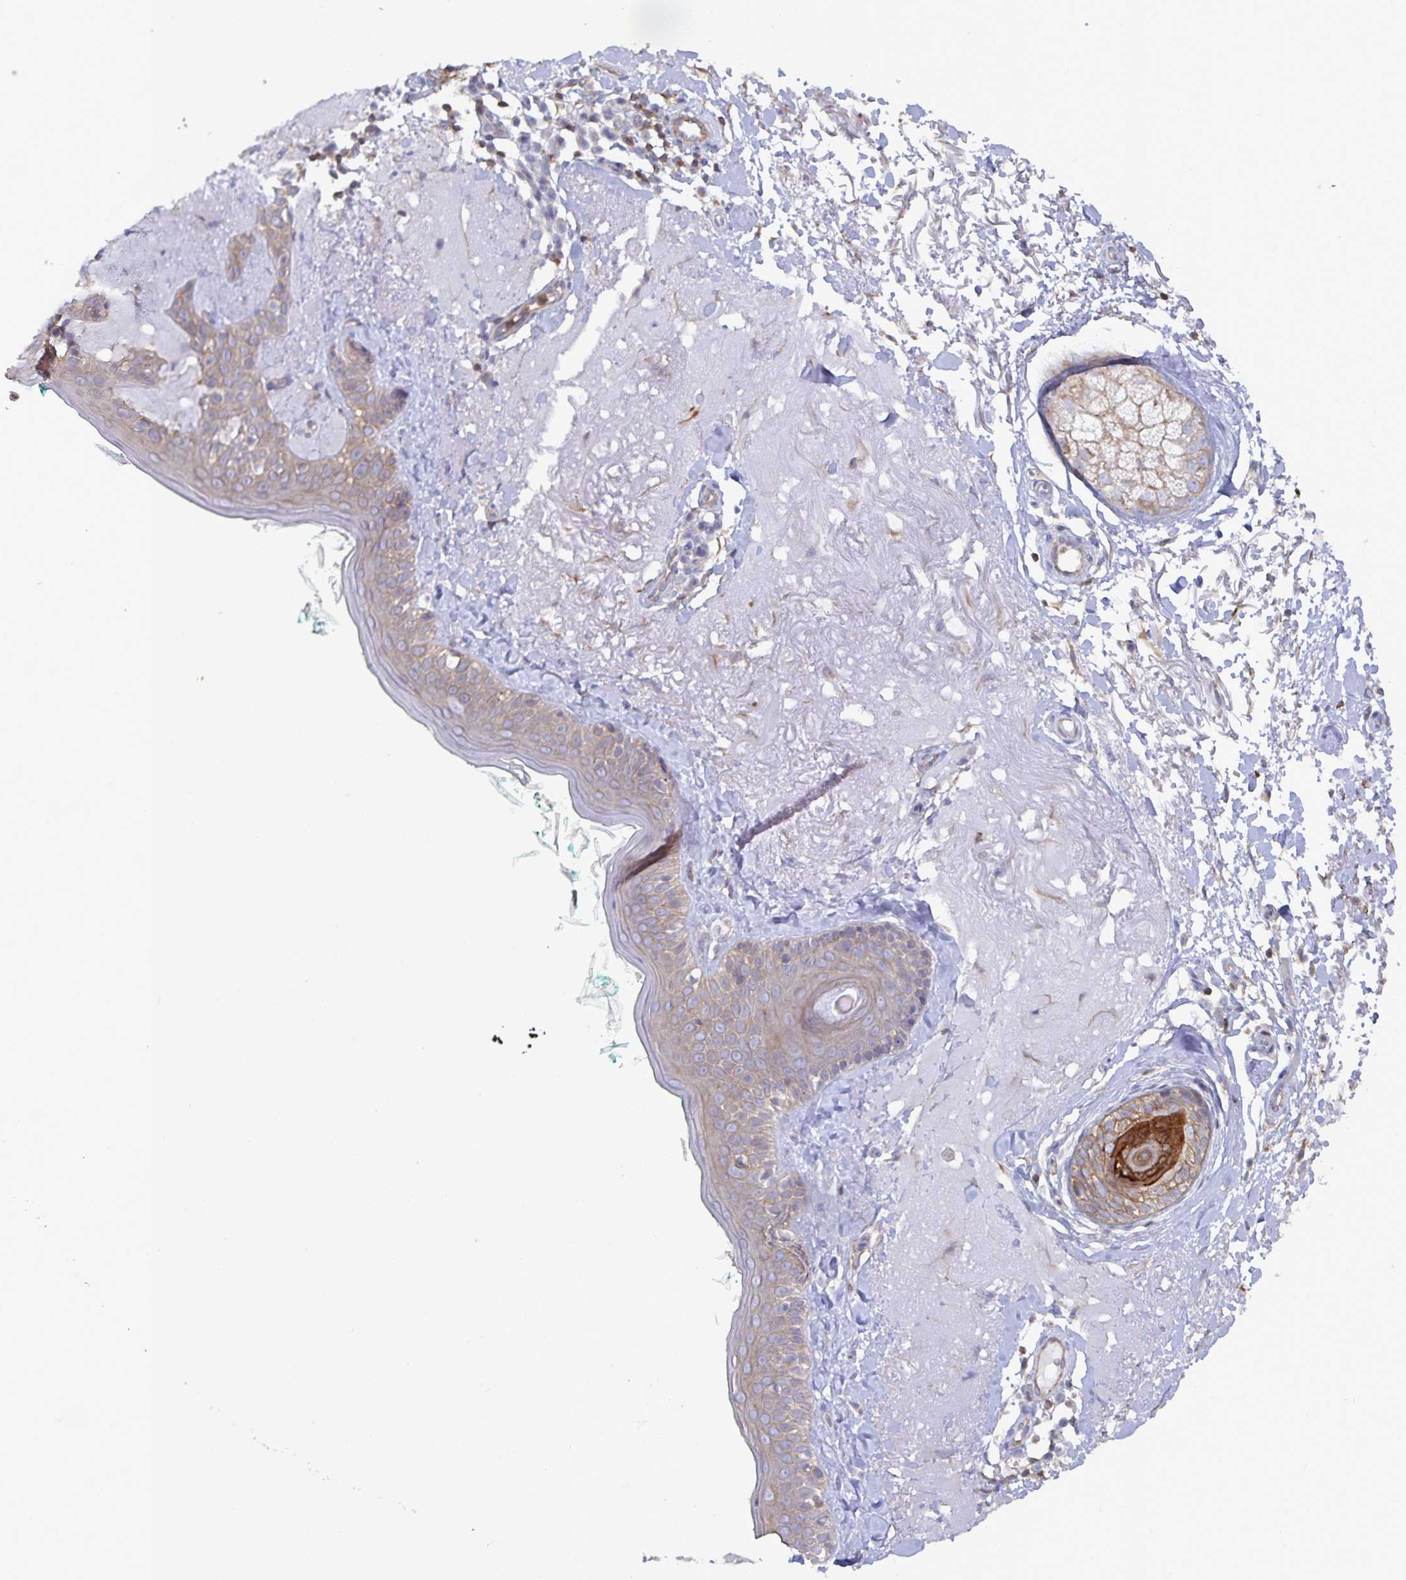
{"staining": {"intensity": "negative", "quantity": "none", "location": "none"}, "tissue": "skin", "cell_type": "Fibroblasts", "image_type": "normal", "snomed": [{"axis": "morphology", "description": "Normal tissue, NOS"}, {"axis": "topography", "description": "Skin"}], "caption": "Normal skin was stained to show a protein in brown. There is no significant staining in fibroblasts. (DAB immunohistochemistry, high magnification).", "gene": "PIK3CD", "patient": {"sex": "male", "age": 73}}